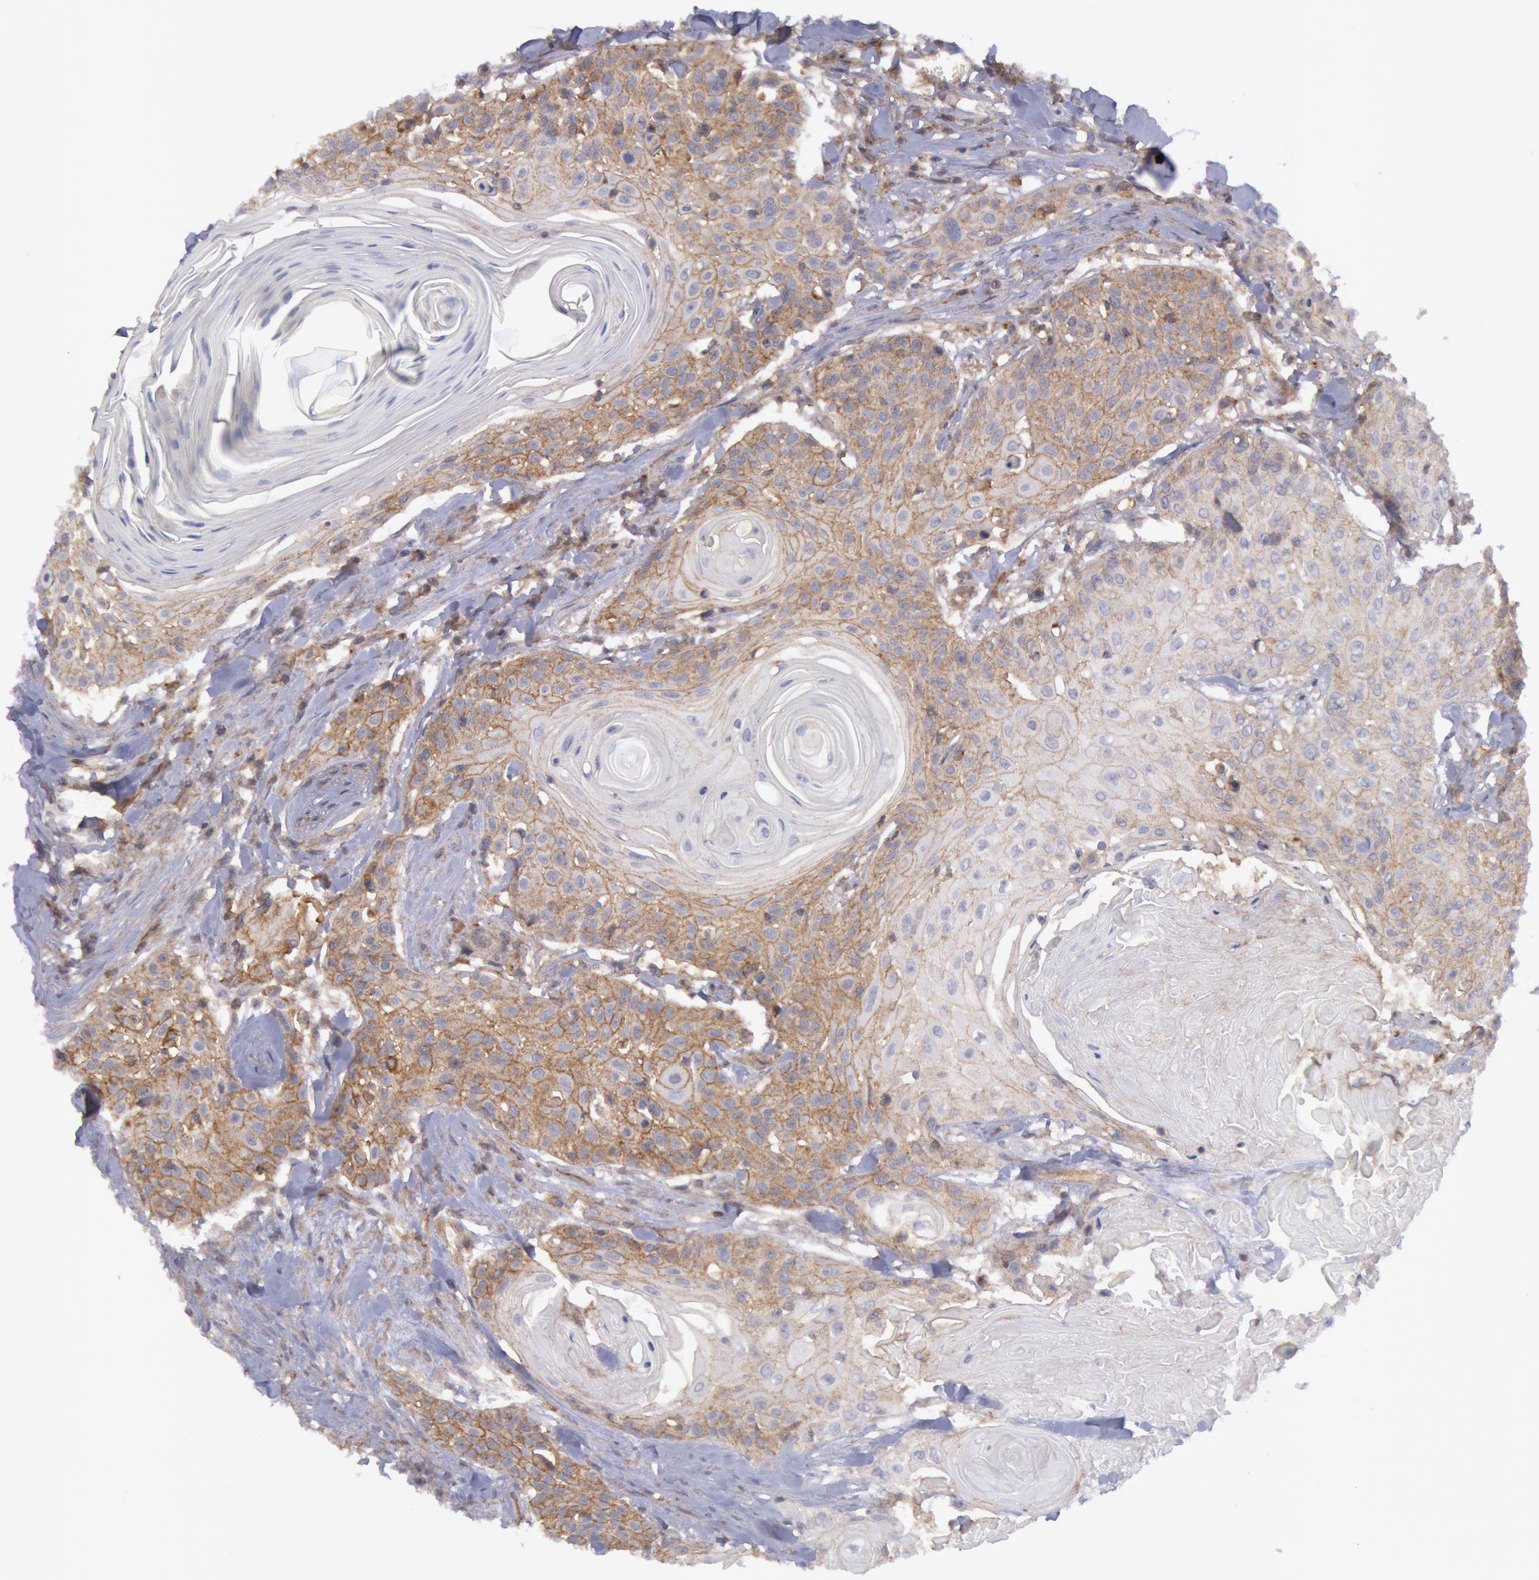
{"staining": {"intensity": "moderate", "quantity": ">75%", "location": "cytoplasmic/membranous"}, "tissue": "head and neck cancer", "cell_type": "Tumor cells", "image_type": "cancer", "snomed": [{"axis": "morphology", "description": "Squamous cell carcinoma, NOS"}, {"axis": "morphology", "description": "Squamous cell carcinoma, metastatic, NOS"}, {"axis": "topography", "description": "Lymph node"}, {"axis": "topography", "description": "Salivary gland"}, {"axis": "topography", "description": "Head-Neck"}], "caption": "IHC staining of head and neck cancer, which displays medium levels of moderate cytoplasmic/membranous positivity in about >75% of tumor cells indicating moderate cytoplasmic/membranous protein positivity. The staining was performed using DAB (3,3'-diaminobenzidine) (brown) for protein detection and nuclei were counterstained in hematoxylin (blue).", "gene": "STX4", "patient": {"sex": "female", "age": 74}}